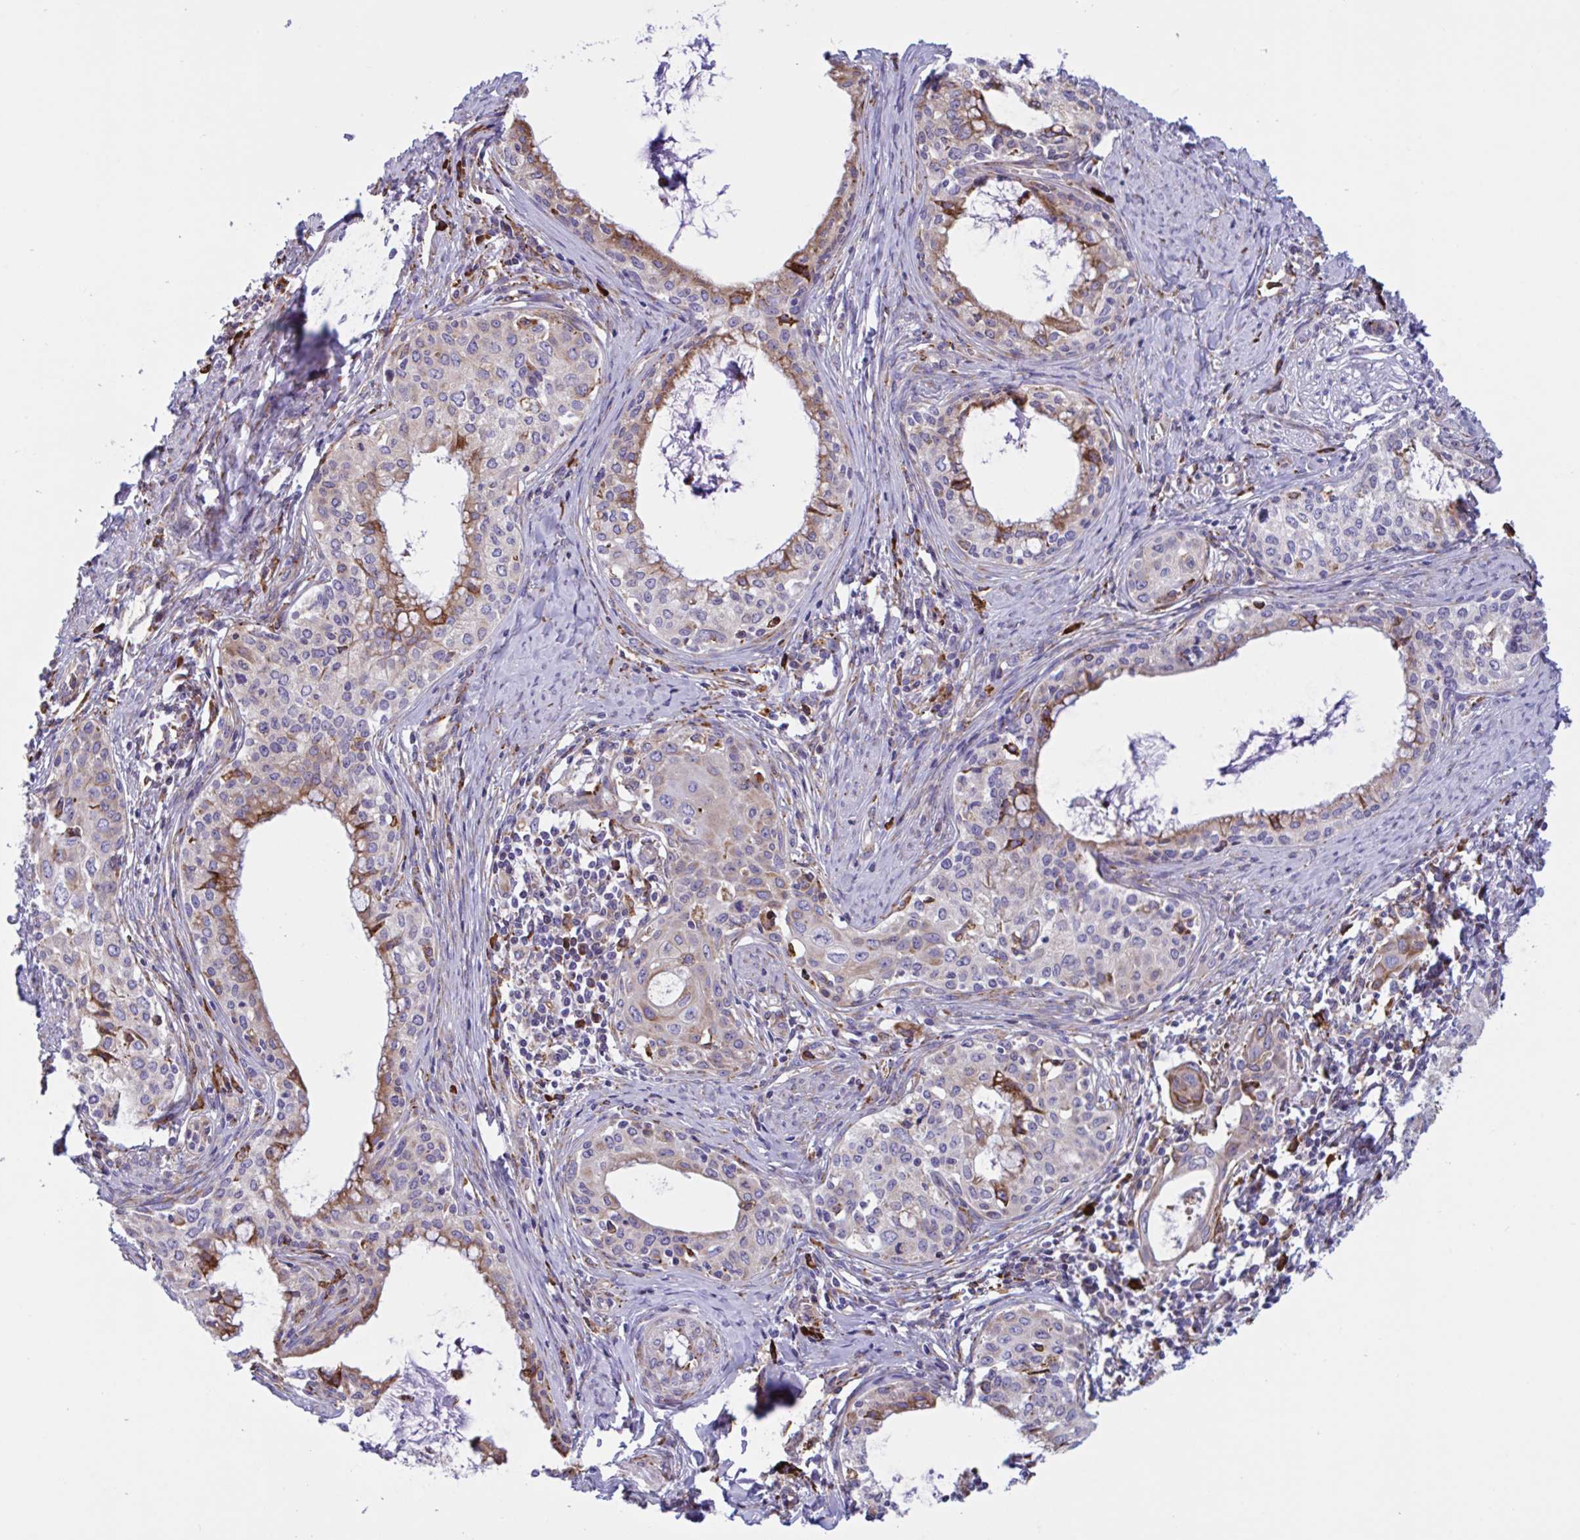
{"staining": {"intensity": "moderate", "quantity": "25%-75%", "location": "cytoplasmic/membranous"}, "tissue": "cervical cancer", "cell_type": "Tumor cells", "image_type": "cancer", "snomed": [{"axis": "morphology", "description": "Squamous cell carcinoma, NOS"}, {"axis": "morphology", "description": "Adenocarcinoma, NOS"}, {"axis": "topography", "description": "Cervix"}], "caption": "Tumor cells exhibit medium levels of moderate cytoplasmic/membranous expression in approximately 25%-75% of cells in cervical cancer.", "gene": "PEAK3", "patient": {"sex": "female", "age": 52}}